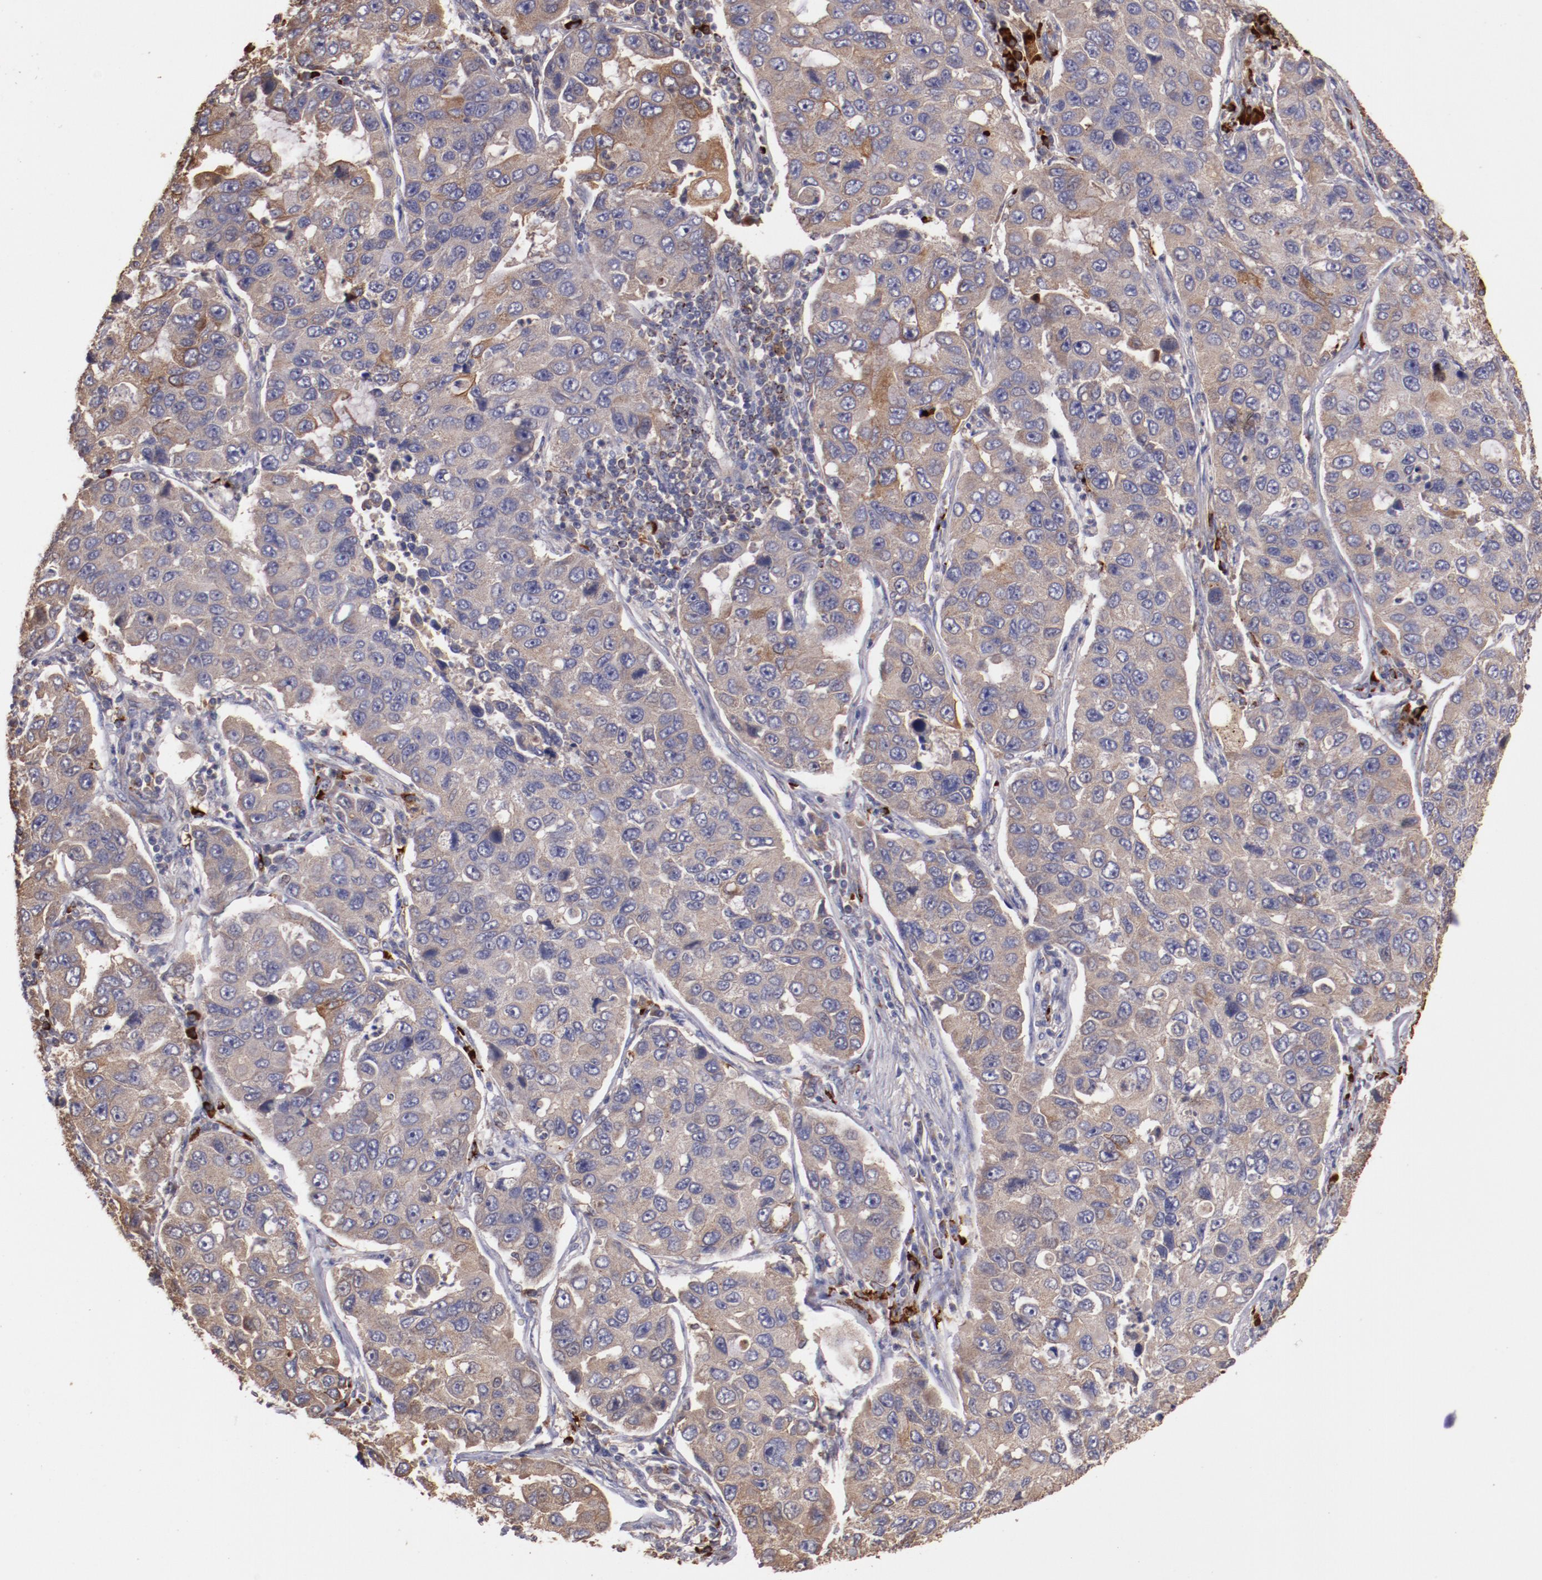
{"staining": {"intensity": "moderate", "quantity": ">75%", "location": "cytoplasmic/membranous"}, "tissue": "lung cancer", "cell_type": "Tumor cells", "image_type": "cancer", "snomed": [{"axis": "morphology", "description": "Adenocarcinoma, NOS"}, {"axis": "topography", "description": "Lung"}], "caption": "Immunohistochemical staining of human lung adenocarcinoma demonstrates medium levels of moderate cytoplasmic/membranous positivity in approximately >75% of tumor cells.", "gene": "SRRD", "patient": {"sex": "male", "age": 64}}